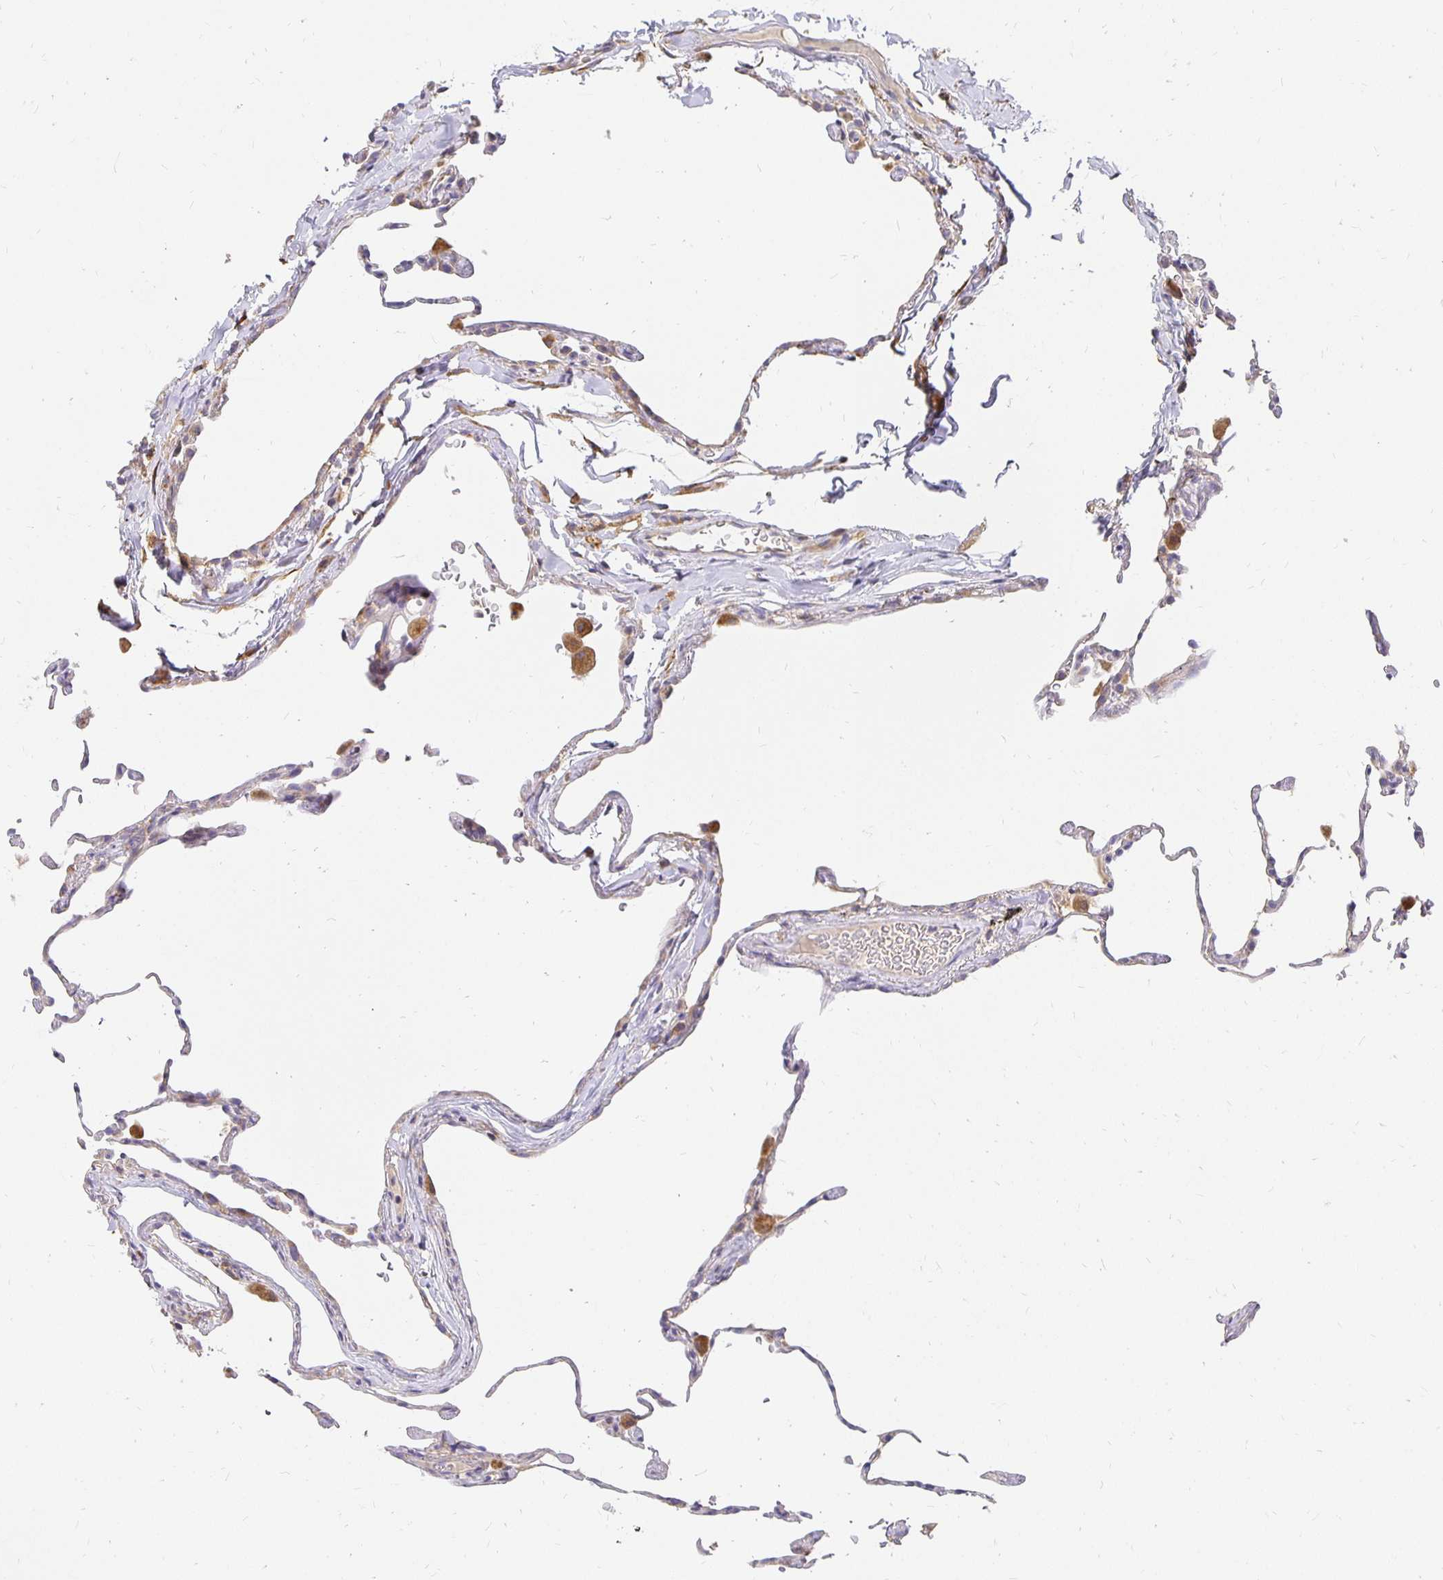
{"staining": {"intensity": "negative", "quantity": "none", "location": "none"}, "tissue": "lung", "cell_type": "Alveolar cells", "image_type": "normal", "snomed": [{"axis": "morphology", "description": "Normal tissue, NOS"}, {"axis": "topography", "description": "Lung"}], "caption": "An image of human lung is negative for staining in alveolar cells.", "gene": "PLOD1", "patient": {"sex": "female", "age": 57}}